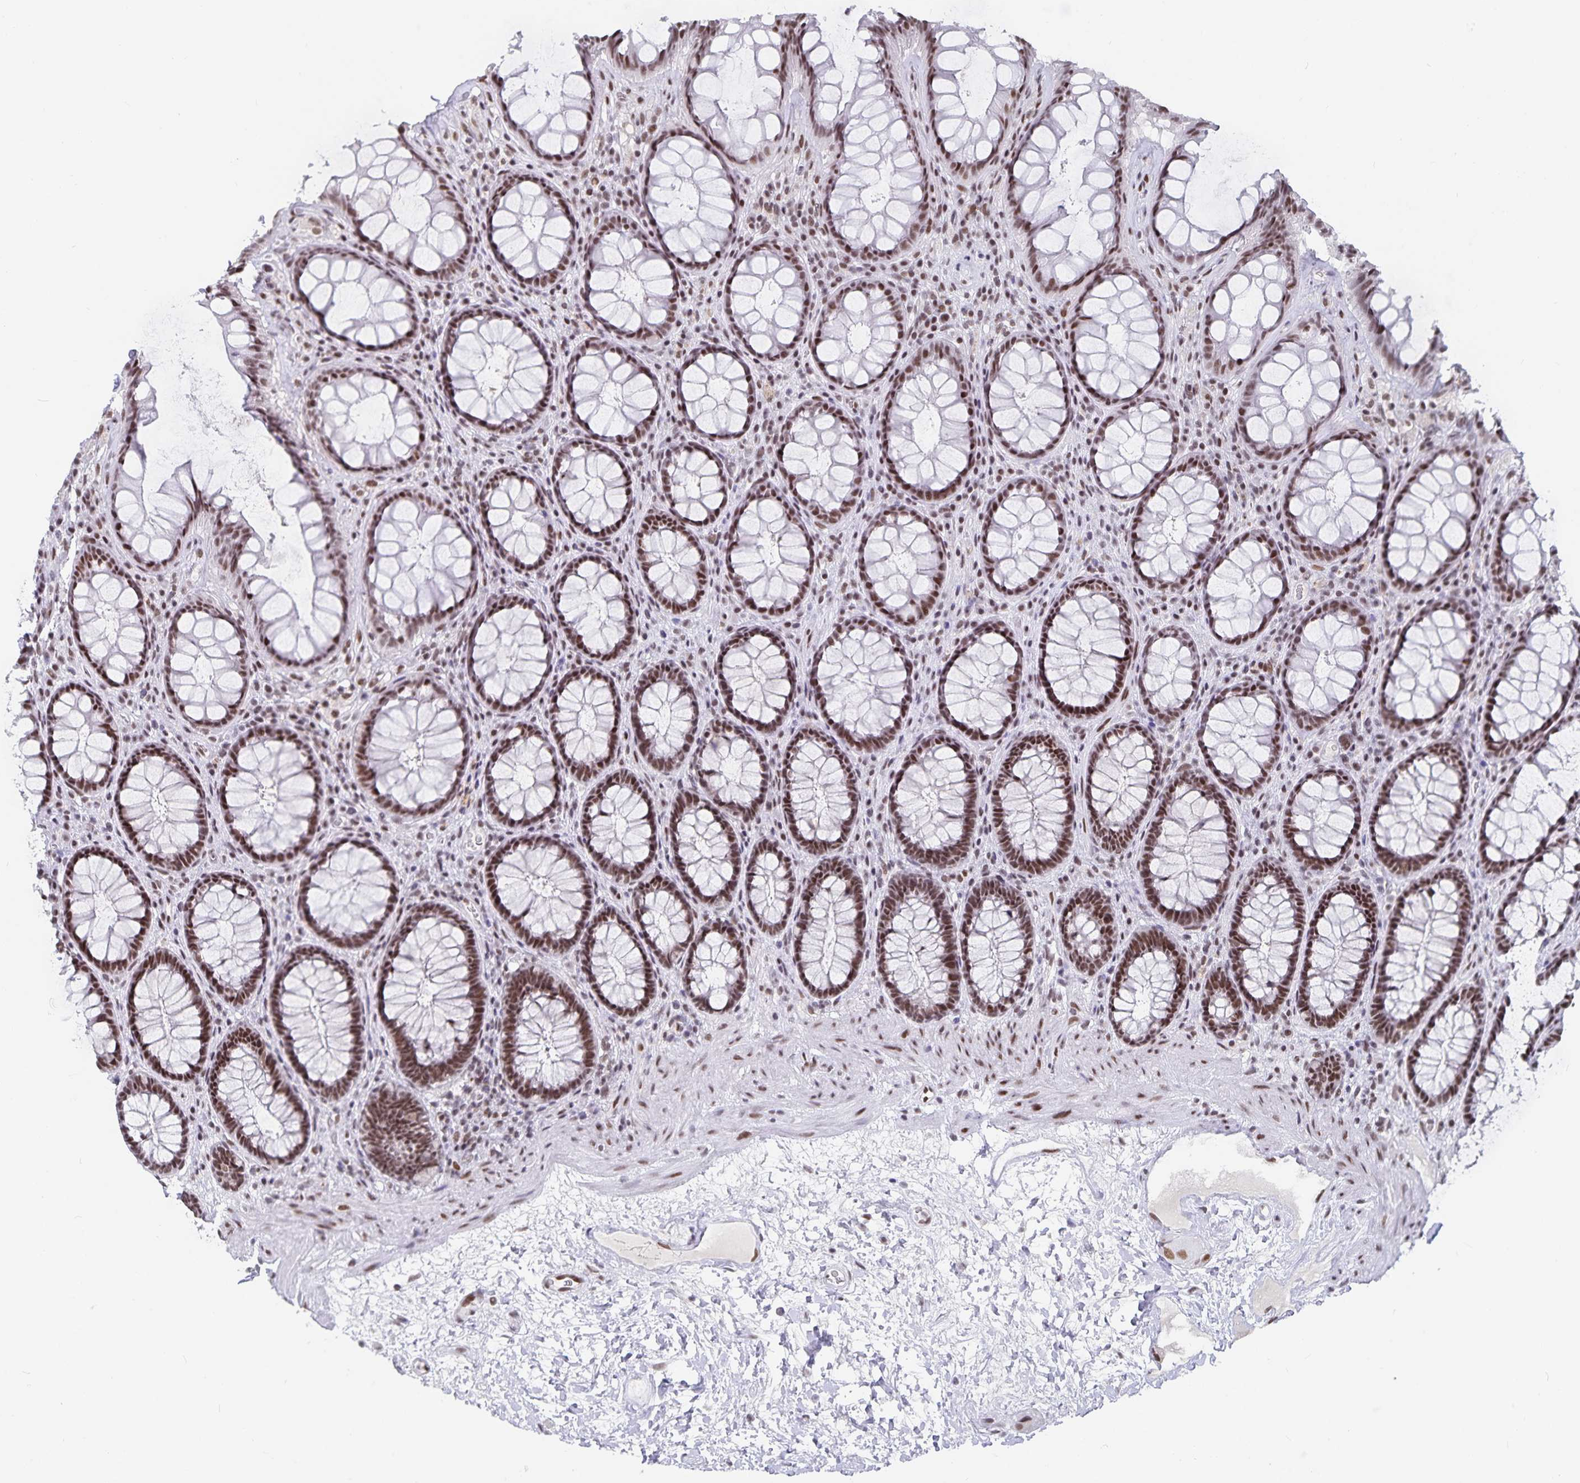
{"staining": {"intensity": "moderate", "quantity": ">75%", "location": "nuclear"}, "tissue": "rectum", "cell_type": "Glandular cells", "image_type": "normal", "snomed": [{"axis": "morphology", "description": "Normal tissue, NOS"}, {"axis": "topography", "description": "Rectum"}], "caption": "This is a photomicrograph of immunohistochemistry (IHC) staining of unremarkable rectum, which shows moderate expression in the nuclear of glandular cells.", "gene": "PBX2", "patient": {"sex": "male", "age": 72}}